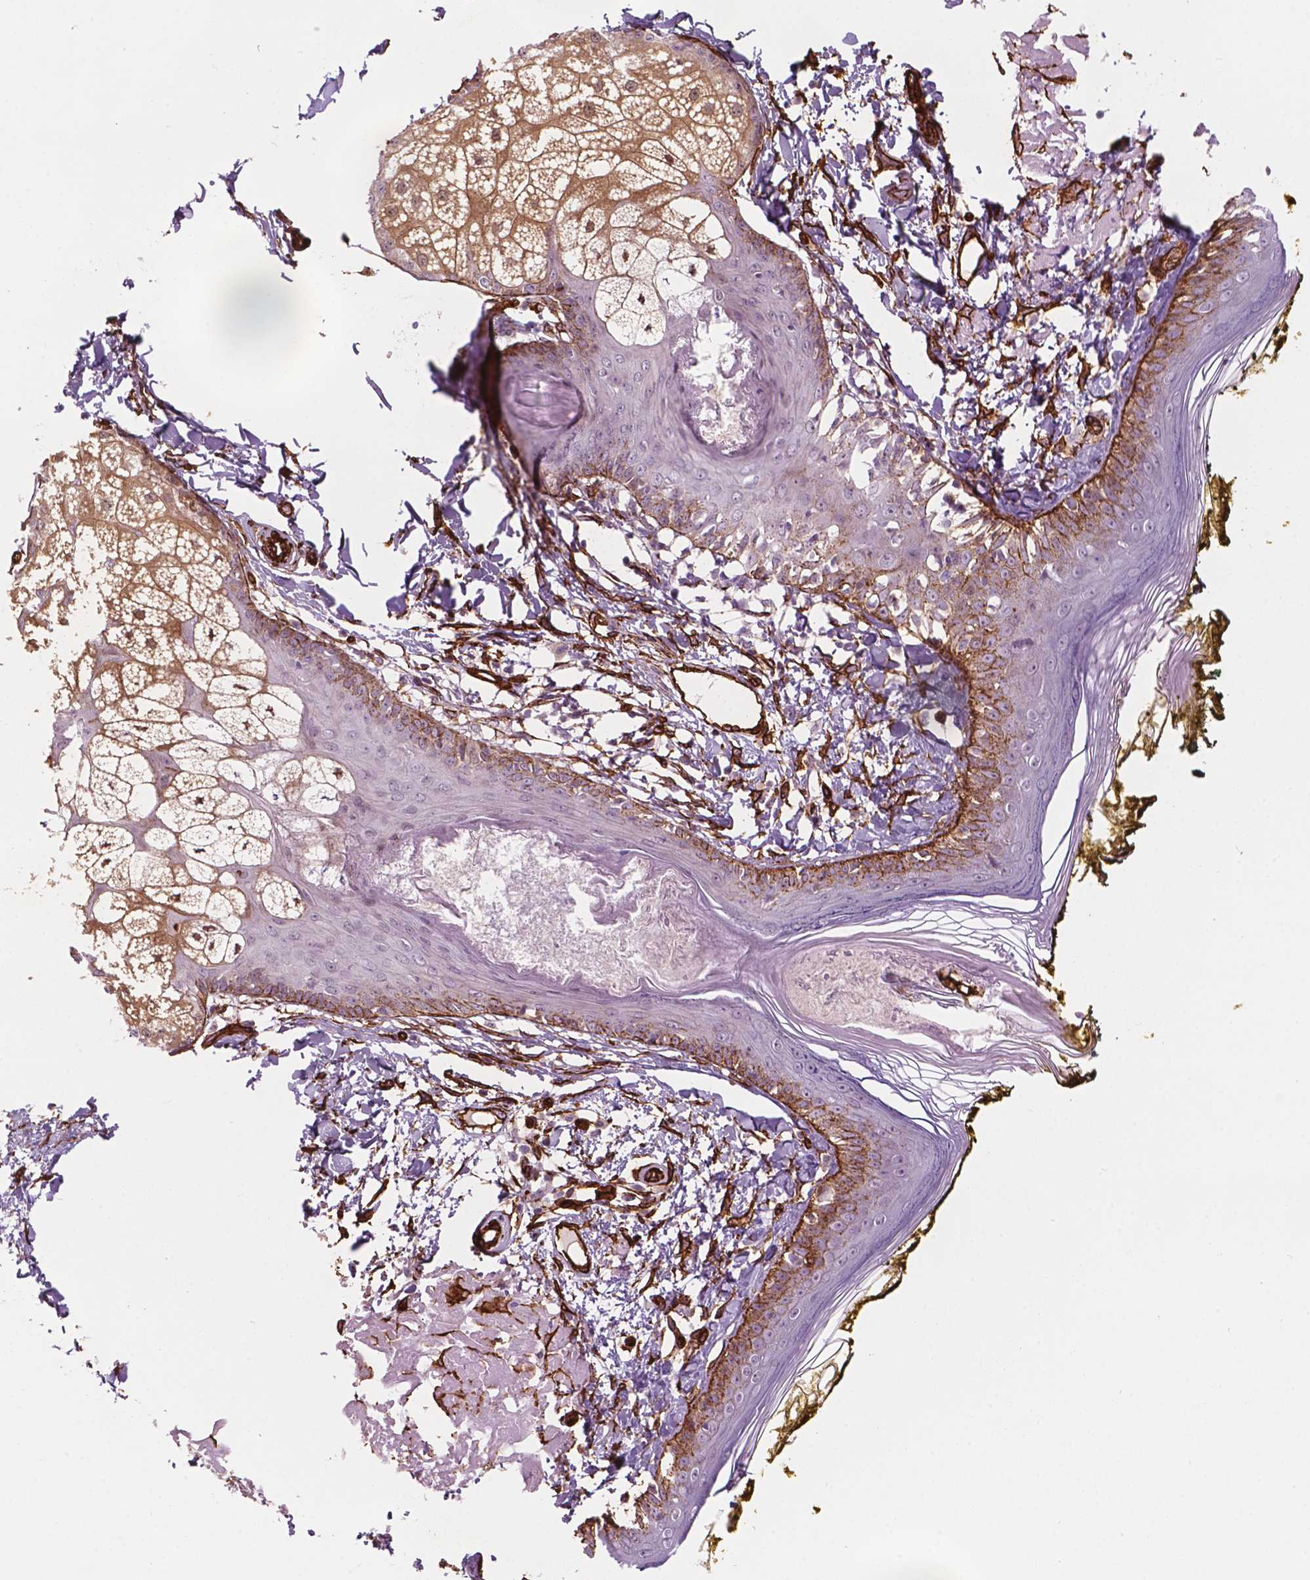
{"staining": {"intensity": "strong", "quantity": "25%-75%", "location": "cytoplasmic/membranous,nuclear"}, "tissue": "skin", "cell_type": "Fibroblasts", "image_type": "normal", "snomed": [{"axis": "morphology", "description": "Normal tissue, NOS"}, {"axis": "topography", "description": "Skin"}], "caption": "Skin stained with IHC reveals strong cytoplasmic/membranous,nuclear staining in approximately 25%-75% of fibroblasts.", "gene": "EGFL8", "patient": {"sex": "male", "age": 76}}